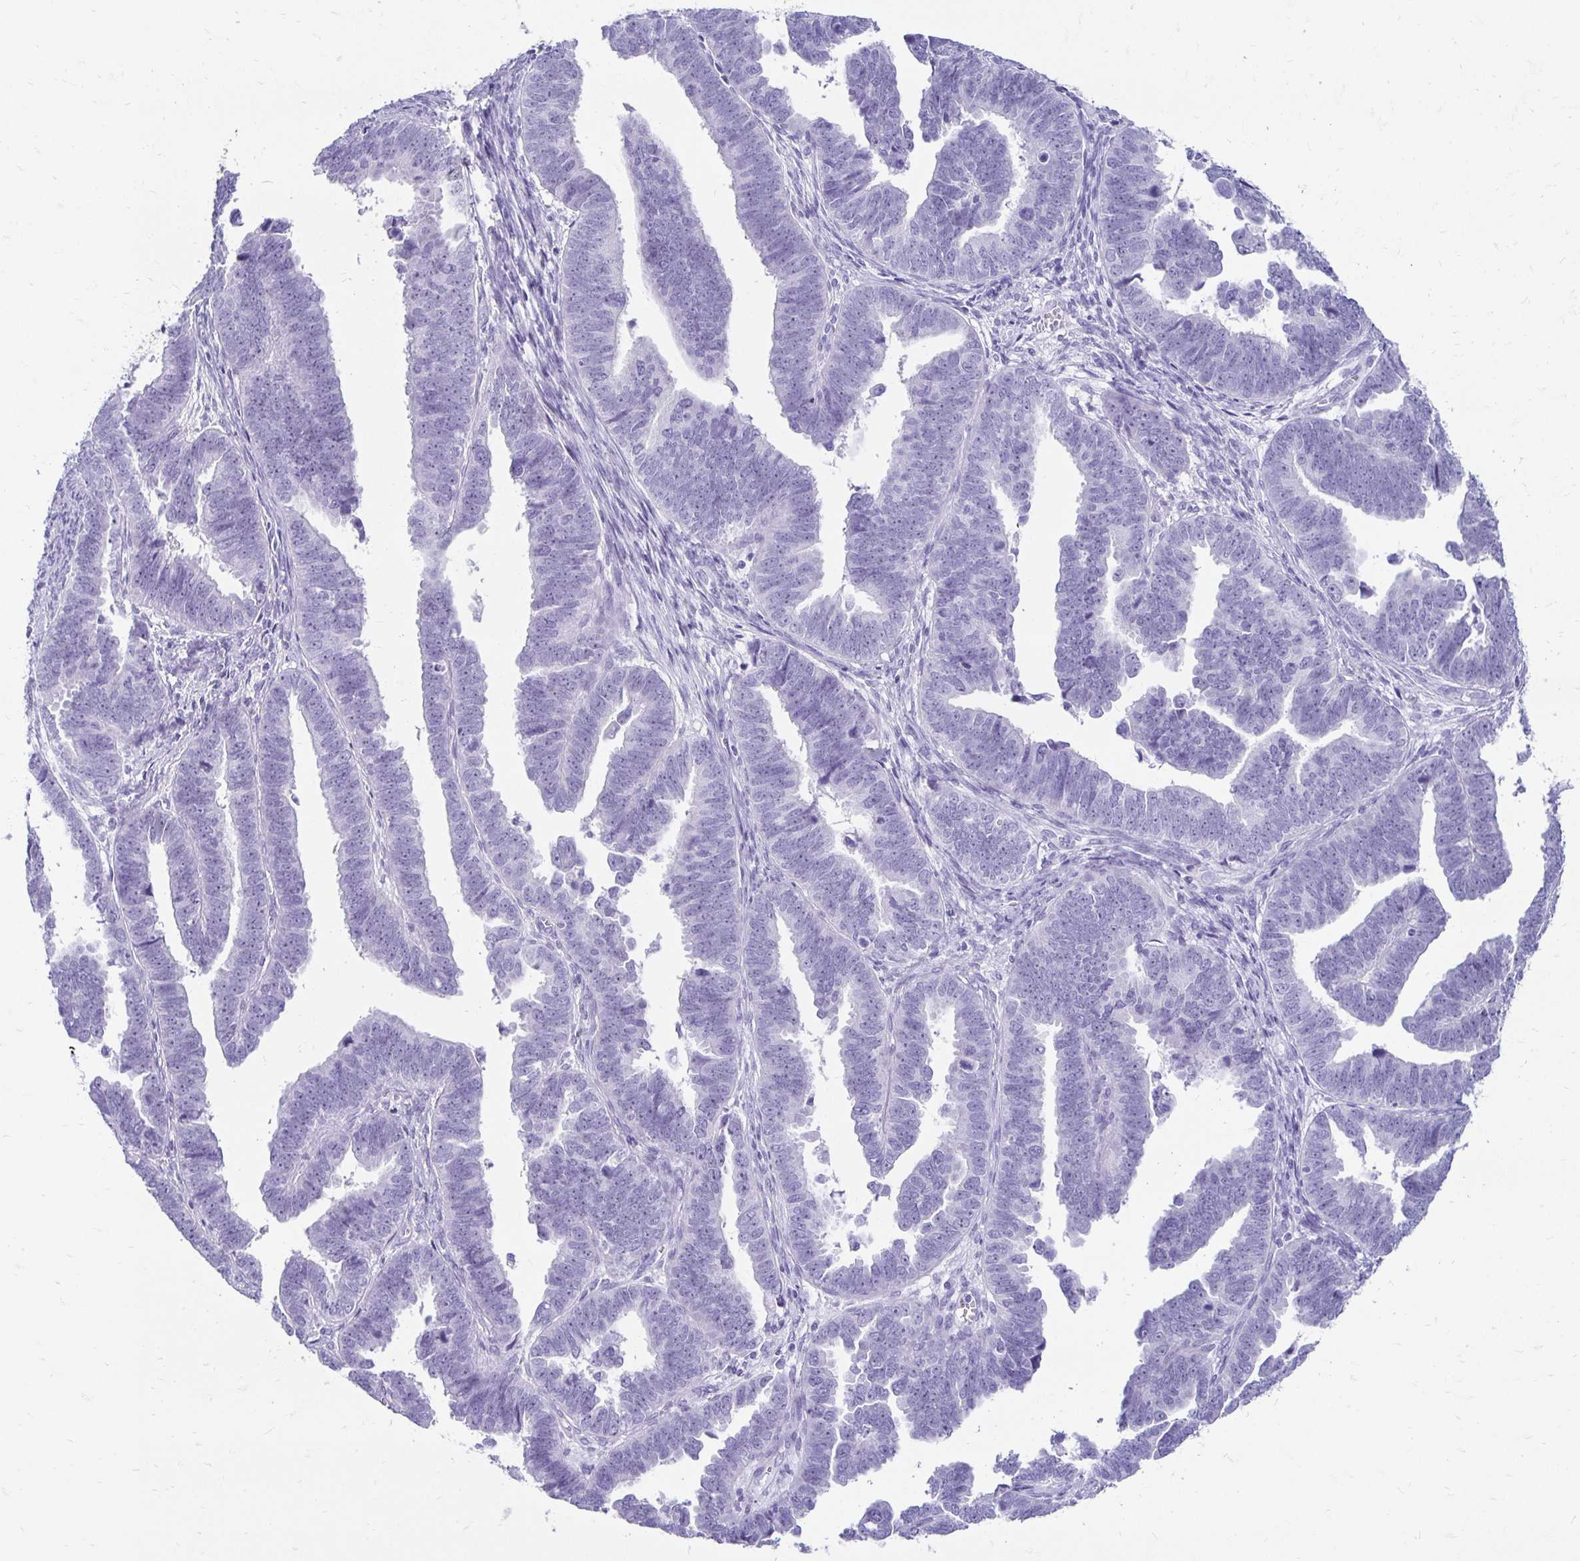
{"staining": {"intensity": "negative", "quantity": "none", "location": "none"}, "tissue": "endometrial cancer", "cell_type": "Tumor cells", "image_type": "cancer", "snomed": [{"axis": "morphology", "description": "Adenocarcinoma, NOS"}, {"axis": "topography", "description": "Endometrium"}], "caption": "Tumor cells are negative for protein expression in human endometrial adenocarcinoma.", "gene": "CST6", "patient": {"sex": "female", "age": 75}}